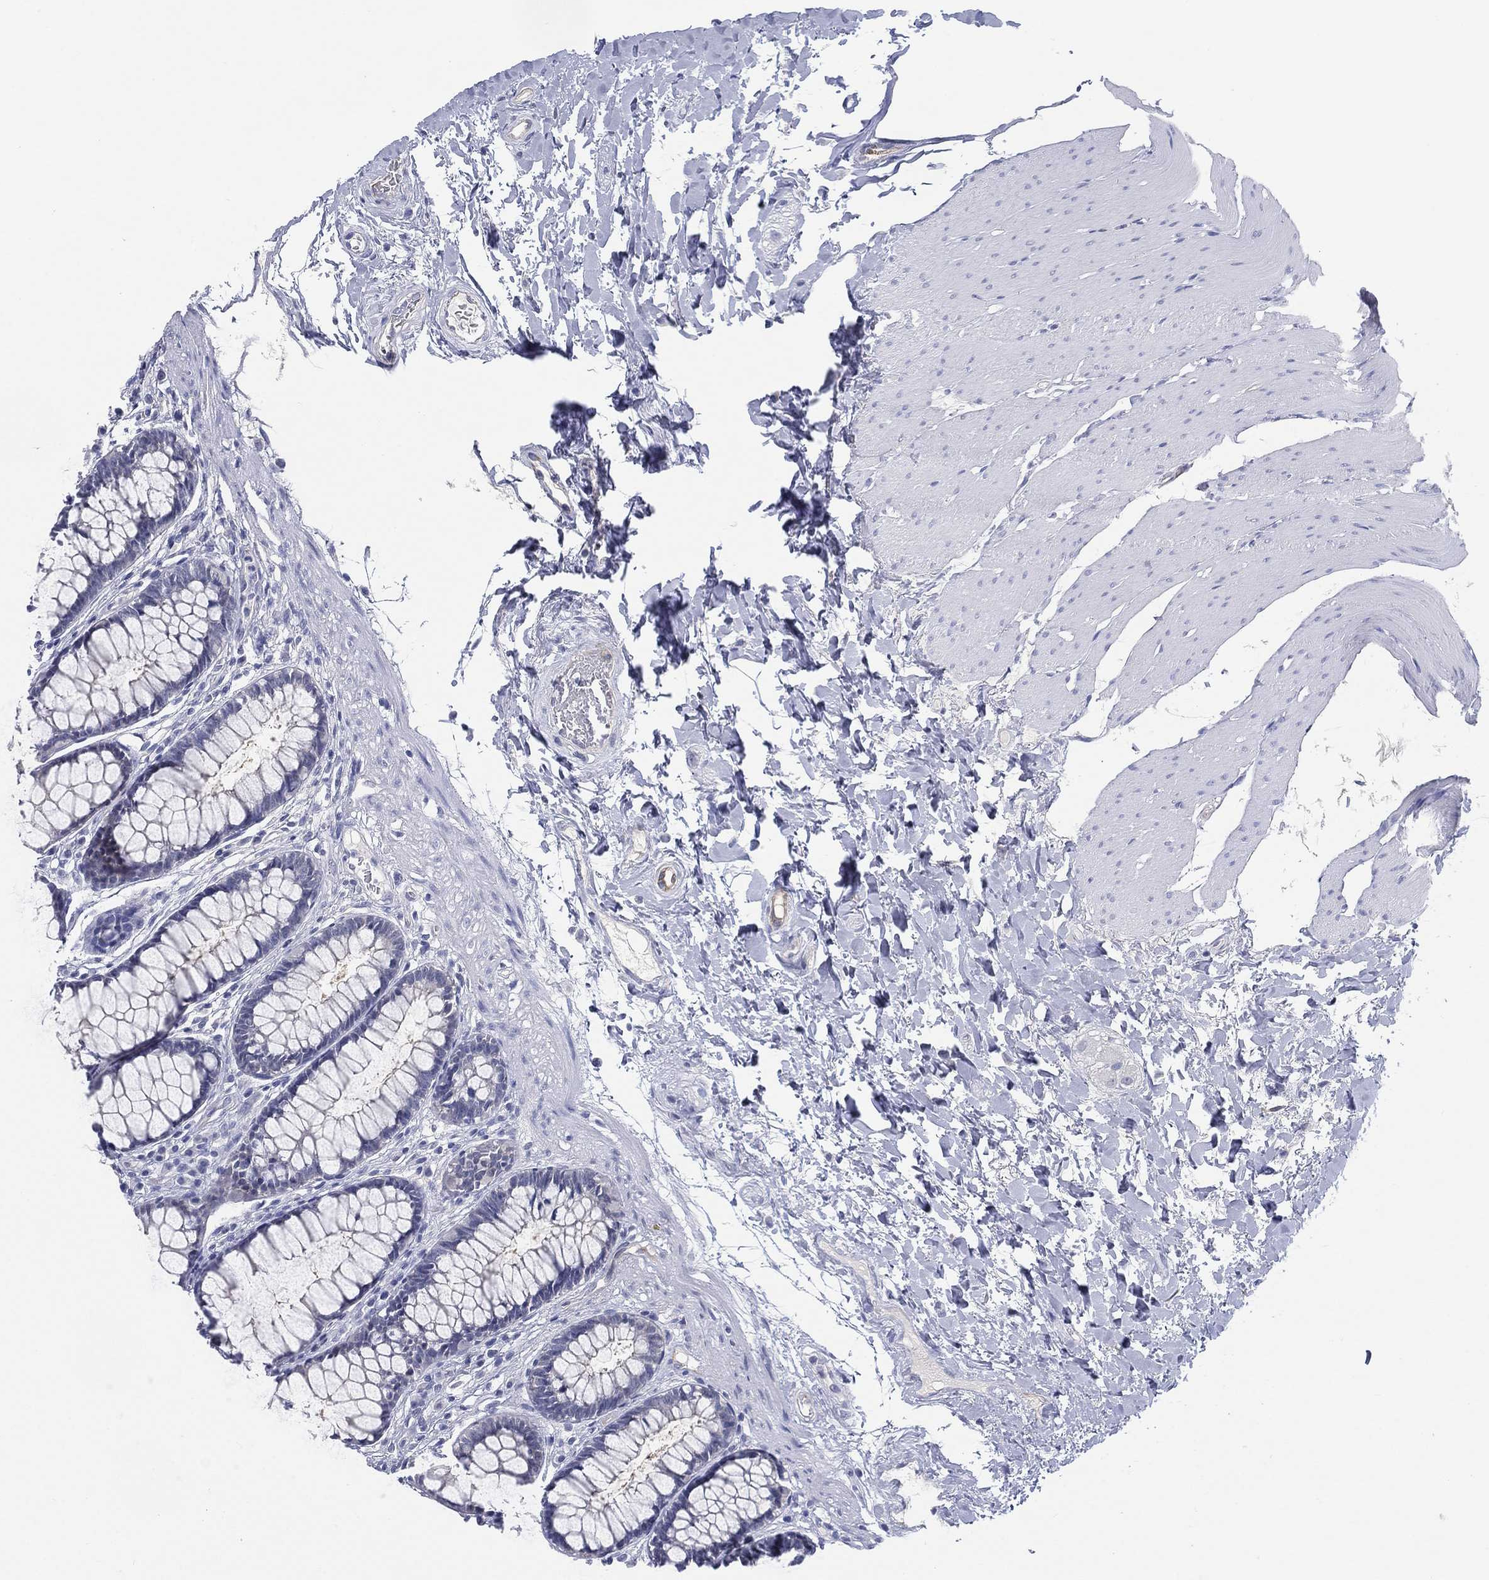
{"staining": {"intensity": "negative", "quantity": "none", "location": "none"}, "tissue": "rectum", "cell_type": "Glandular cells", "image_type": "normal", "snomed": [{"axis": "morphology", "description": "Normal tissue, NOS"}, {"axis": "topography", "description": "Rectum"}], "caption": "Immunohistochemical staining of benign human rectum reveals no significant staining in glandular cells. (Brightfield microscopy of DAB immunohistochemistry at high magnification).", "gene": "C5orf46", "patient": {"sex": "male", "age": 72}}